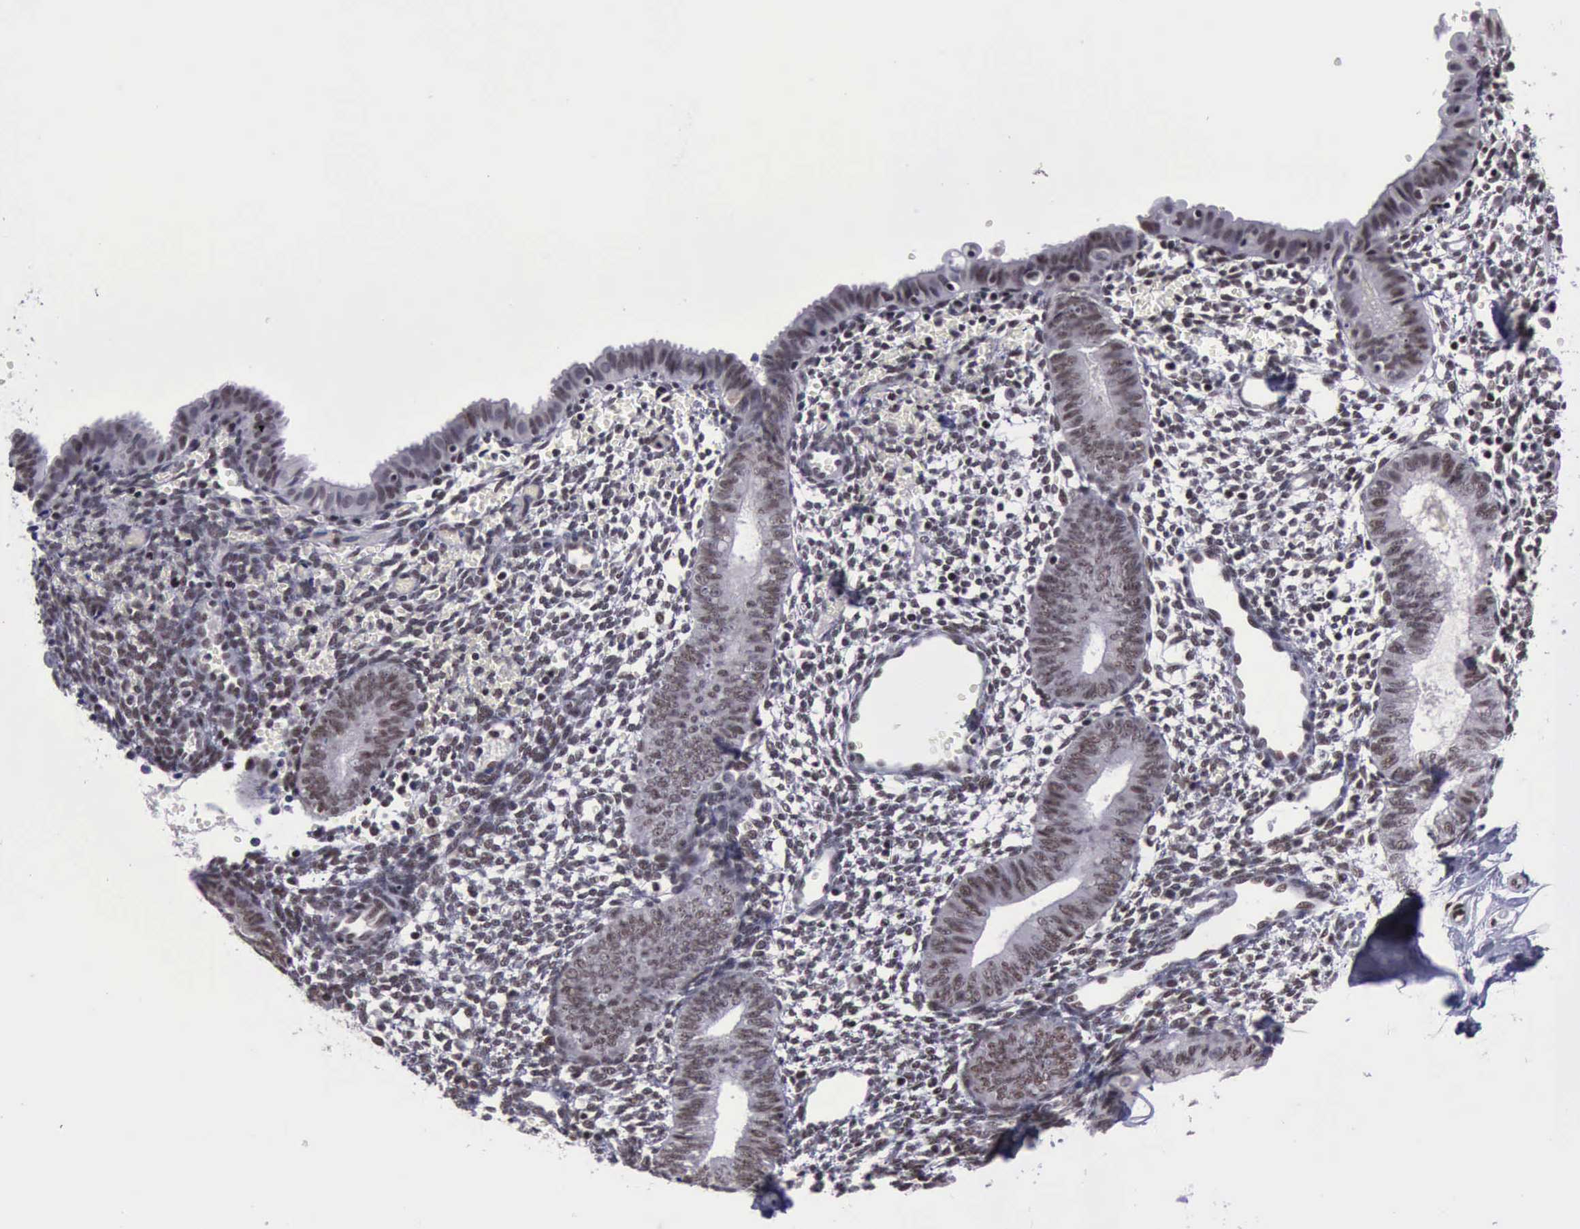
{"staining": {"intensity": "weak", "quantity": "25%-75%", "location": "nuclear"}, "tissue": "endometrium", "cell_type": "Cells in endometrial stroma", "image_type": "normal", "snomed": [{"axis": "morphology", "description": "Normal tissue, NOS"}, {"axis": "topography", "description": "Endometrium"}], "caption": "Immunohistochemical staining of benign endometrium displays 25%-75% levels of weak nuclear protein positivity in approximately 25%-75% of cells in endometrial stroma.", "gene": "YY1", "patient": {"sex": "female", "age": 61}}